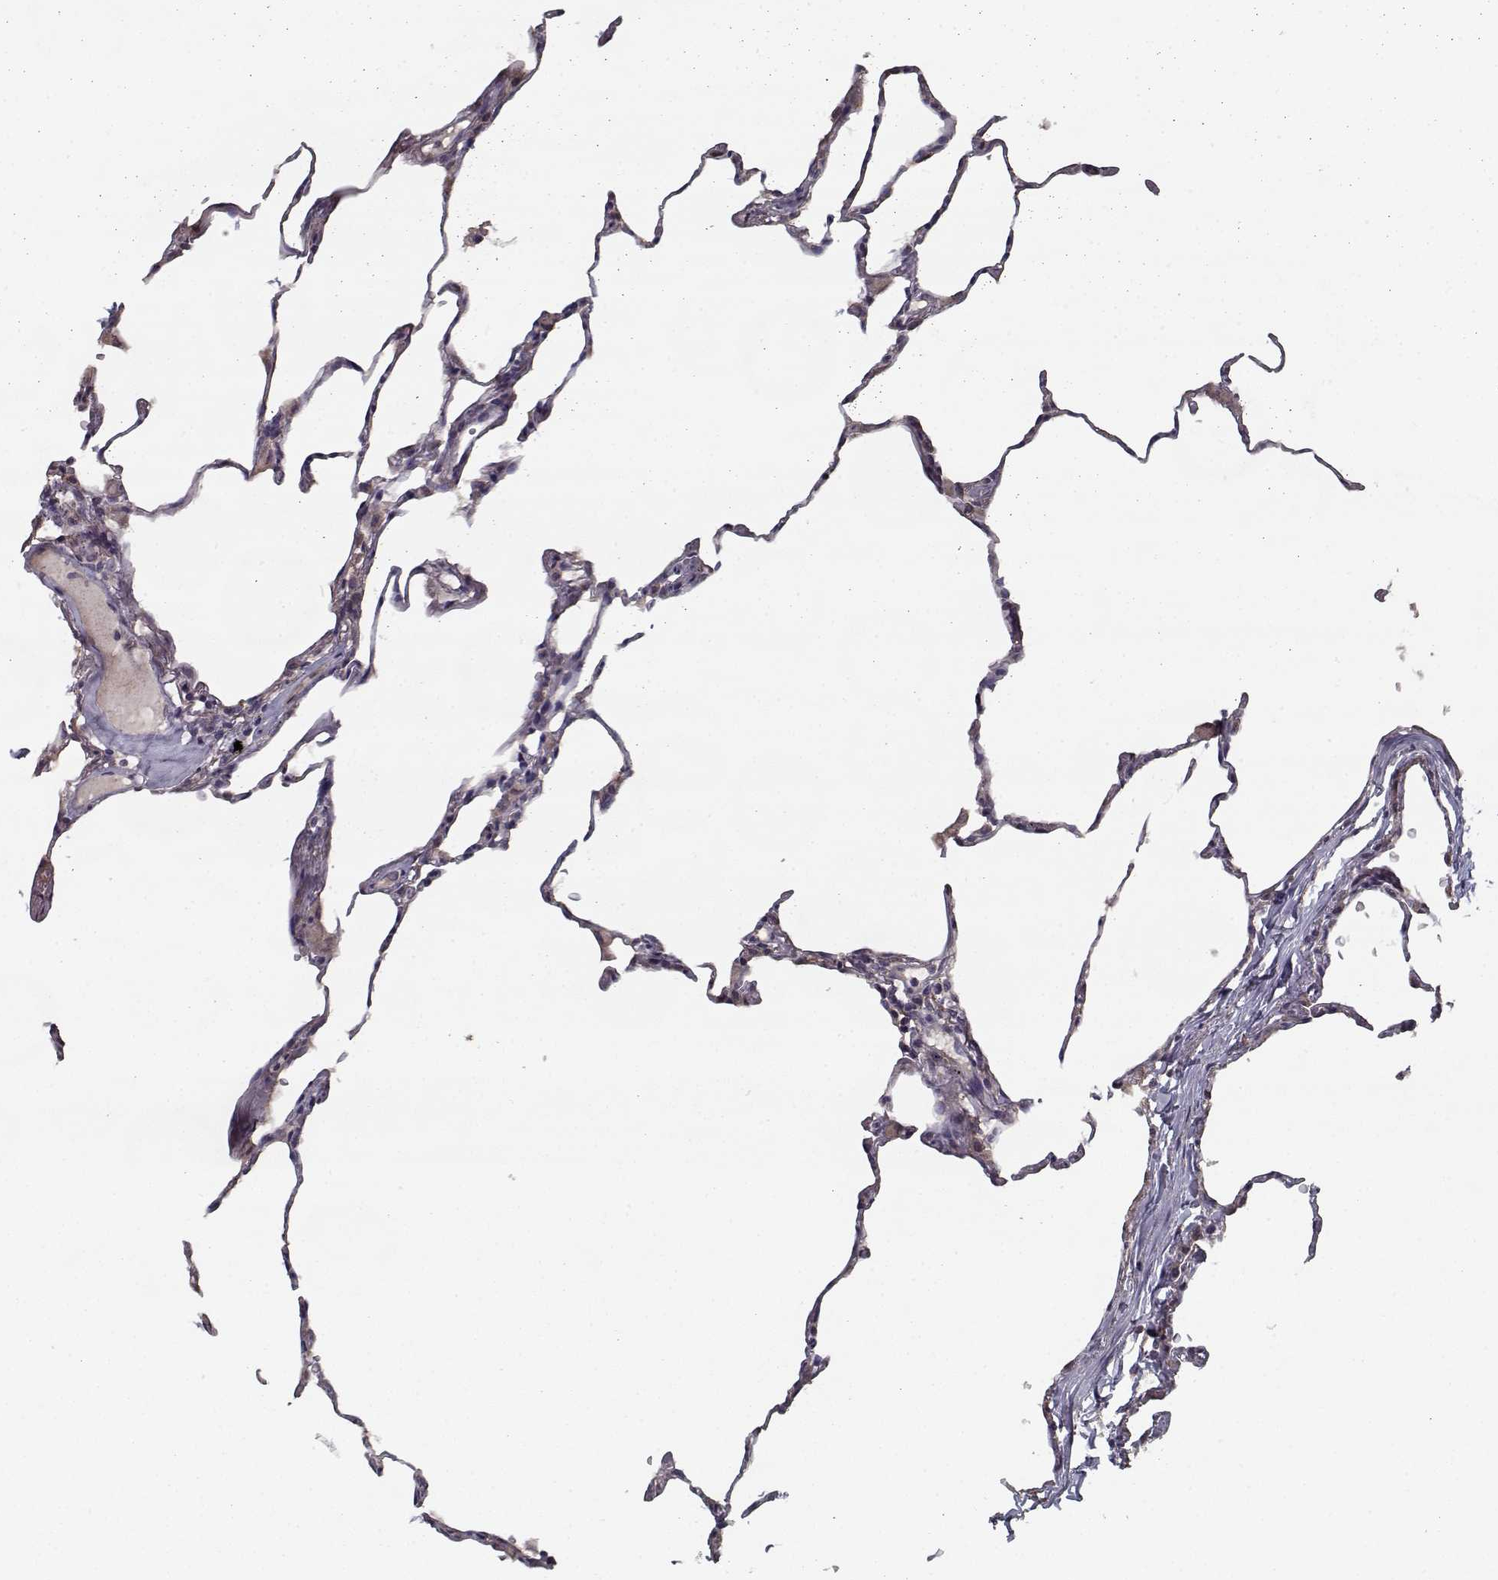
{"staining": {"intensity": "negative", "quantity": "none", "location": "none"}, "tissue": "lung", "cell_type": "Alveolar cells", "image_type": "normal", "snomed": [{"axis": "morphology", "description": "Normal tissue, NOS"}, {"axis": "topography", "description": "Lung"}], "caption": "Alveolar cells are negative for protein expression in benign human lung. (IHC, brightfield microscopy, high magnification).", "gene": "LAMA2", "patient": {"sex": "female", "age": 57}}